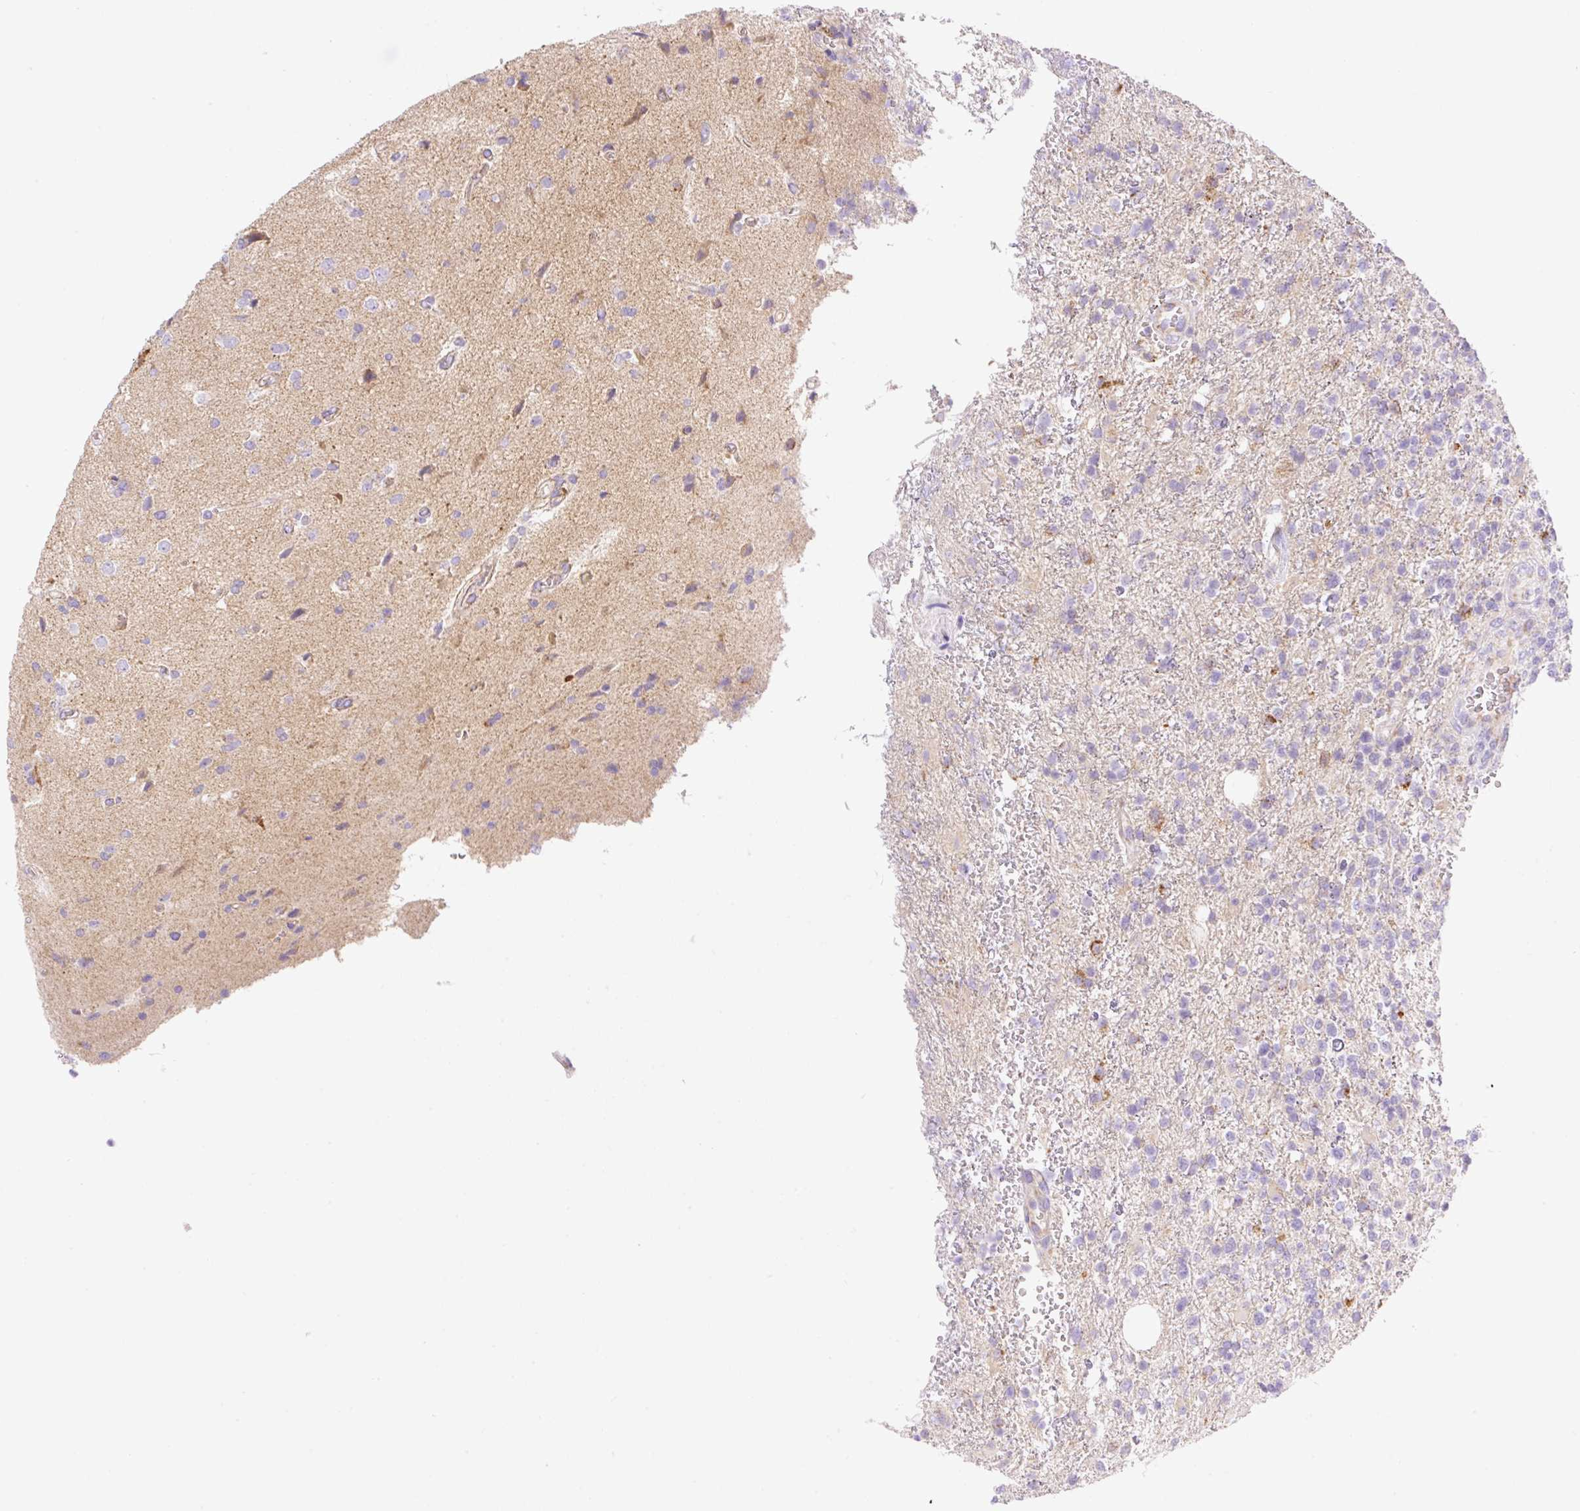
{"staining": {"intensity": "negative", "quantity": "none", "location": "none"}, "tissue": "glioma", "cell_type": "Tumor cells", "image_type": "cancer", "snomed": [{"axis": "morphology", "description": "Glioma, malignant, High grade"}, {"axis": "topography", "description": "Brain"}], "caption": "DAB immunohistochemical staining of human high-grade glioma (malignant) shows no significant positivity in tumor cells.", "gene": "ETNK2", "patient": {"sex": "male", "age": 56}}